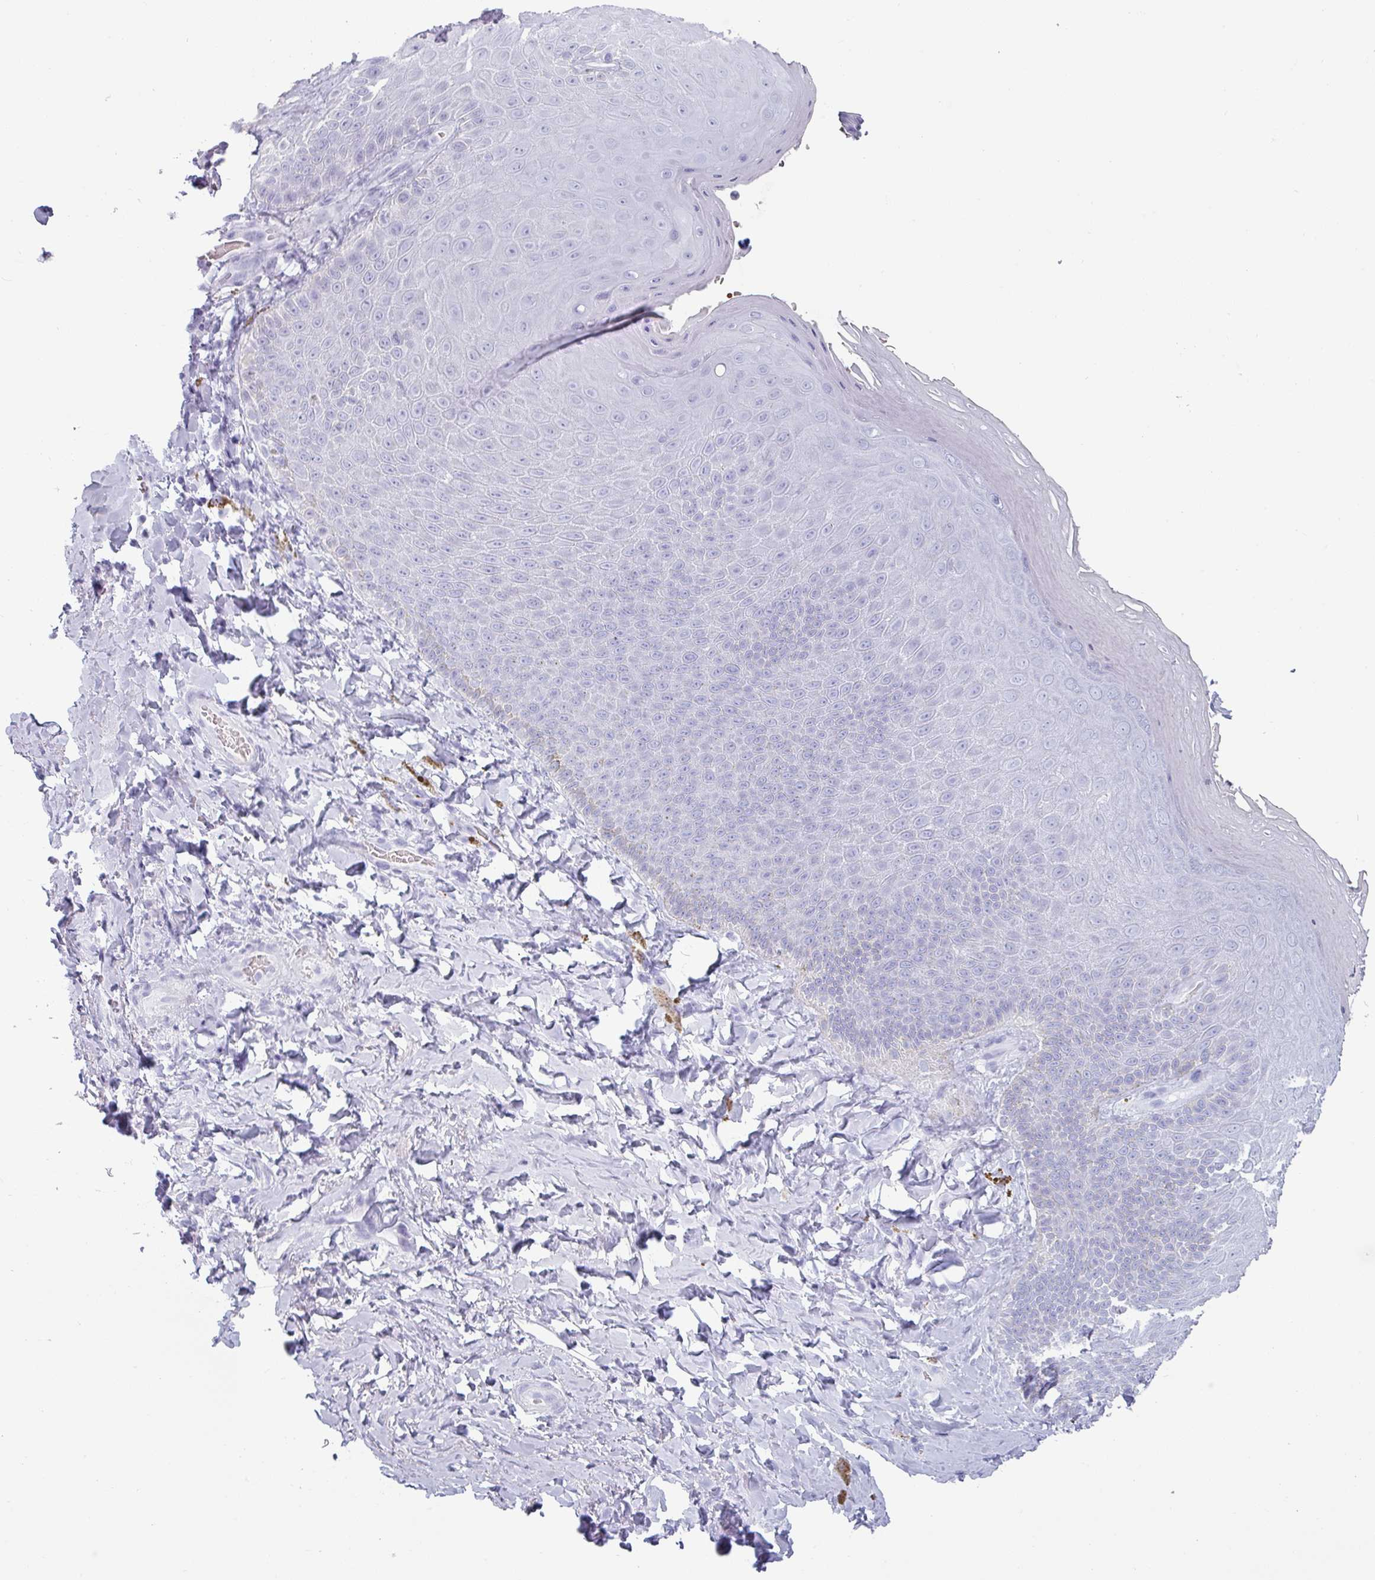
{"staining": {"intensity": "negative", "quantity": "none", "location": "none"}, "tissue": "skin", "cell_type": "Epidermal cells", "image_type": "normal", "snomed": [{"axis": "morphology", "description": "Normal tissue, NOS"}, {"axis": "topography", "description": "Anal"}, {"axis": "topography", "description": "Peripheral nerve tissue"}], "caption": "High power microscopy photomicrograph of an IHC photomicrograph of unremarkable skin, revealing no significant expression in epidermal cells. (DAB immunohistochemistry with hematoxylin counter stain).", "gene": "CRYBB2", "patient": {"sex": "male", "age": 53}}